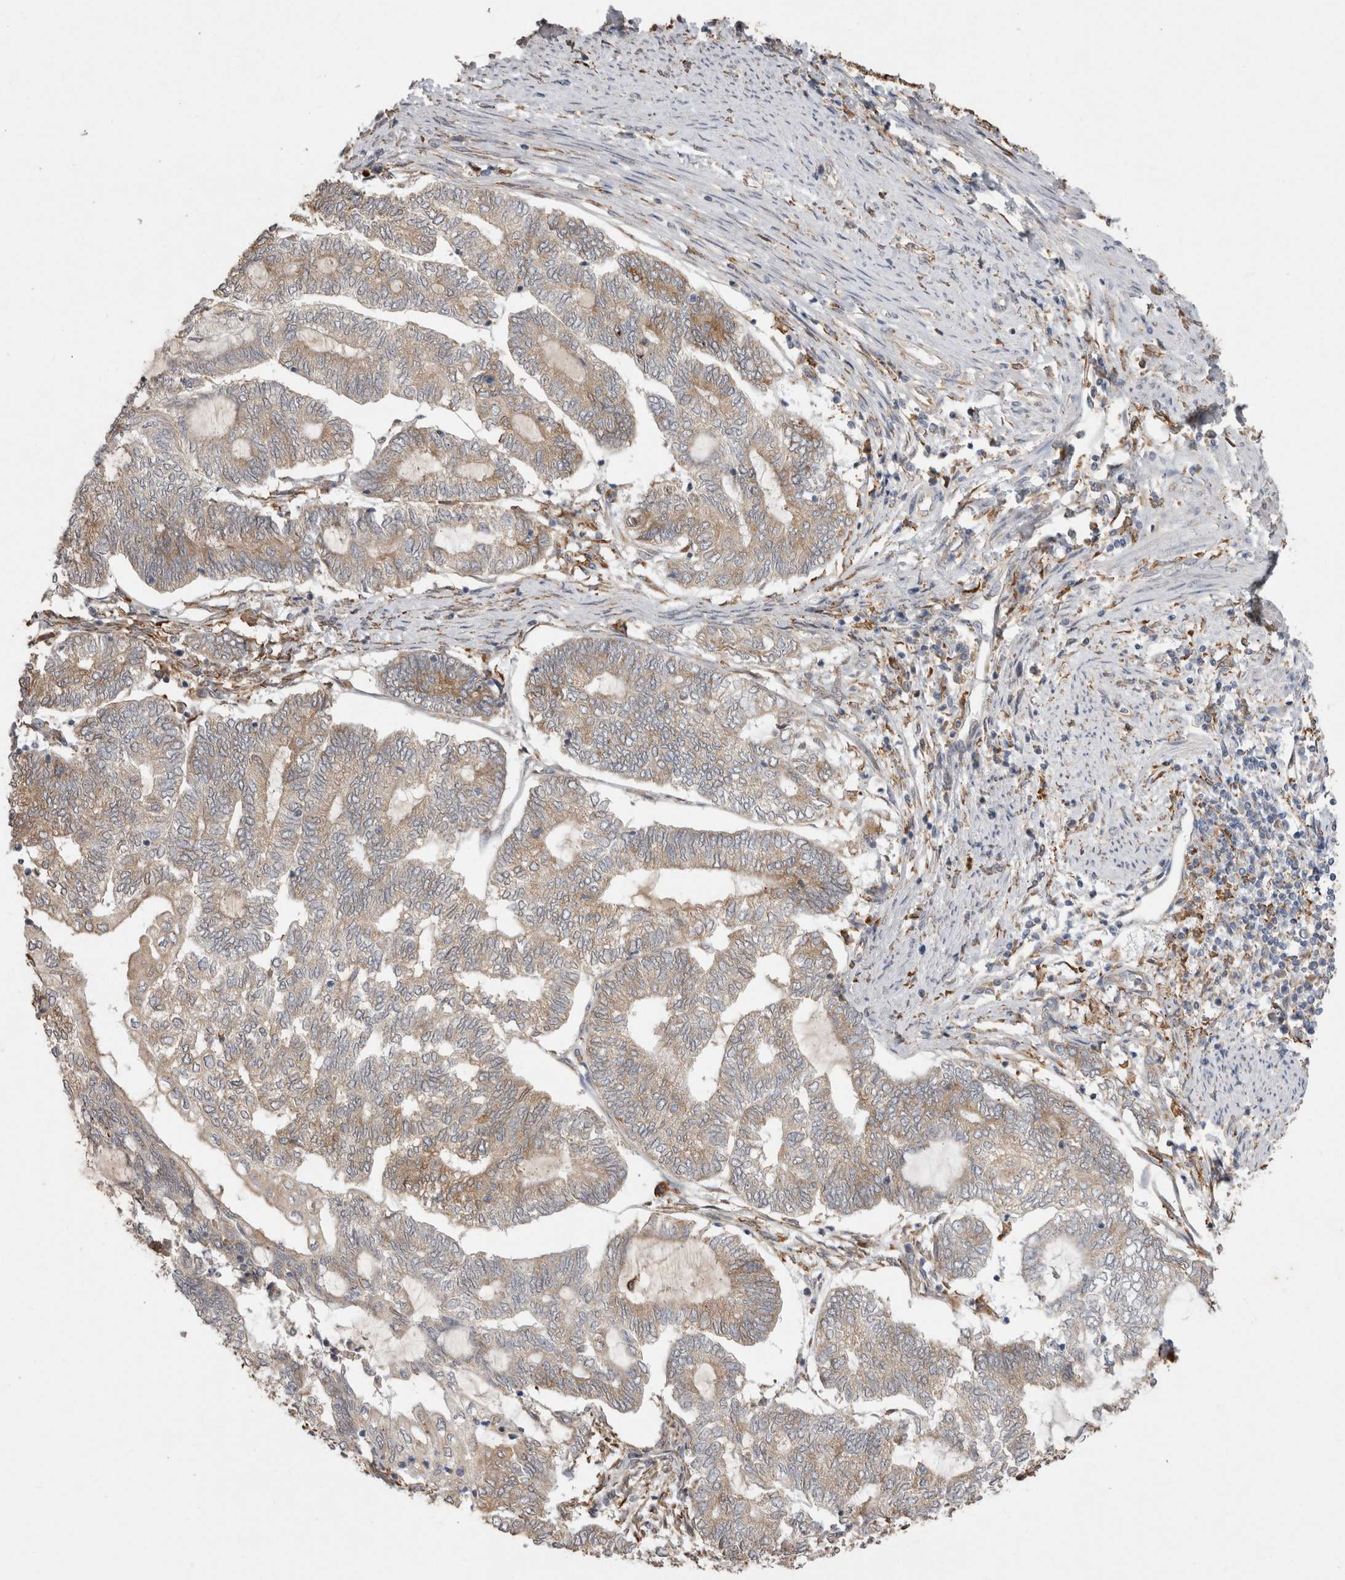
{"staining": {"intensity": "moderate", "quantity": ">75%", "location": "cytoplasmic/membranous"}, "tissue": "endometrial cancer", "cell_type": "Tumor cells", "image_type": "cancer", "snomed": [{"axis": "morphology", "description": "Adenocarcinoma, NOS"}, {"axis": "topography", "description": "Uterus"}, {"axis": "topography", "description": "Endometrium"}], "caption": "The histopathology image shows staining of endometrial adenocarcinoma, revealing moderate cytoplasmic/membranous protein expression (brown color) within tumor cells. (Stains: DAB (3,3'-diaminobenzidine) in brown, nuclei in blue, Microscopy: brightfield microscopy at high magnification).", "gene": "LRPAP1", "patient": {"sex": "female", "age": 70}}